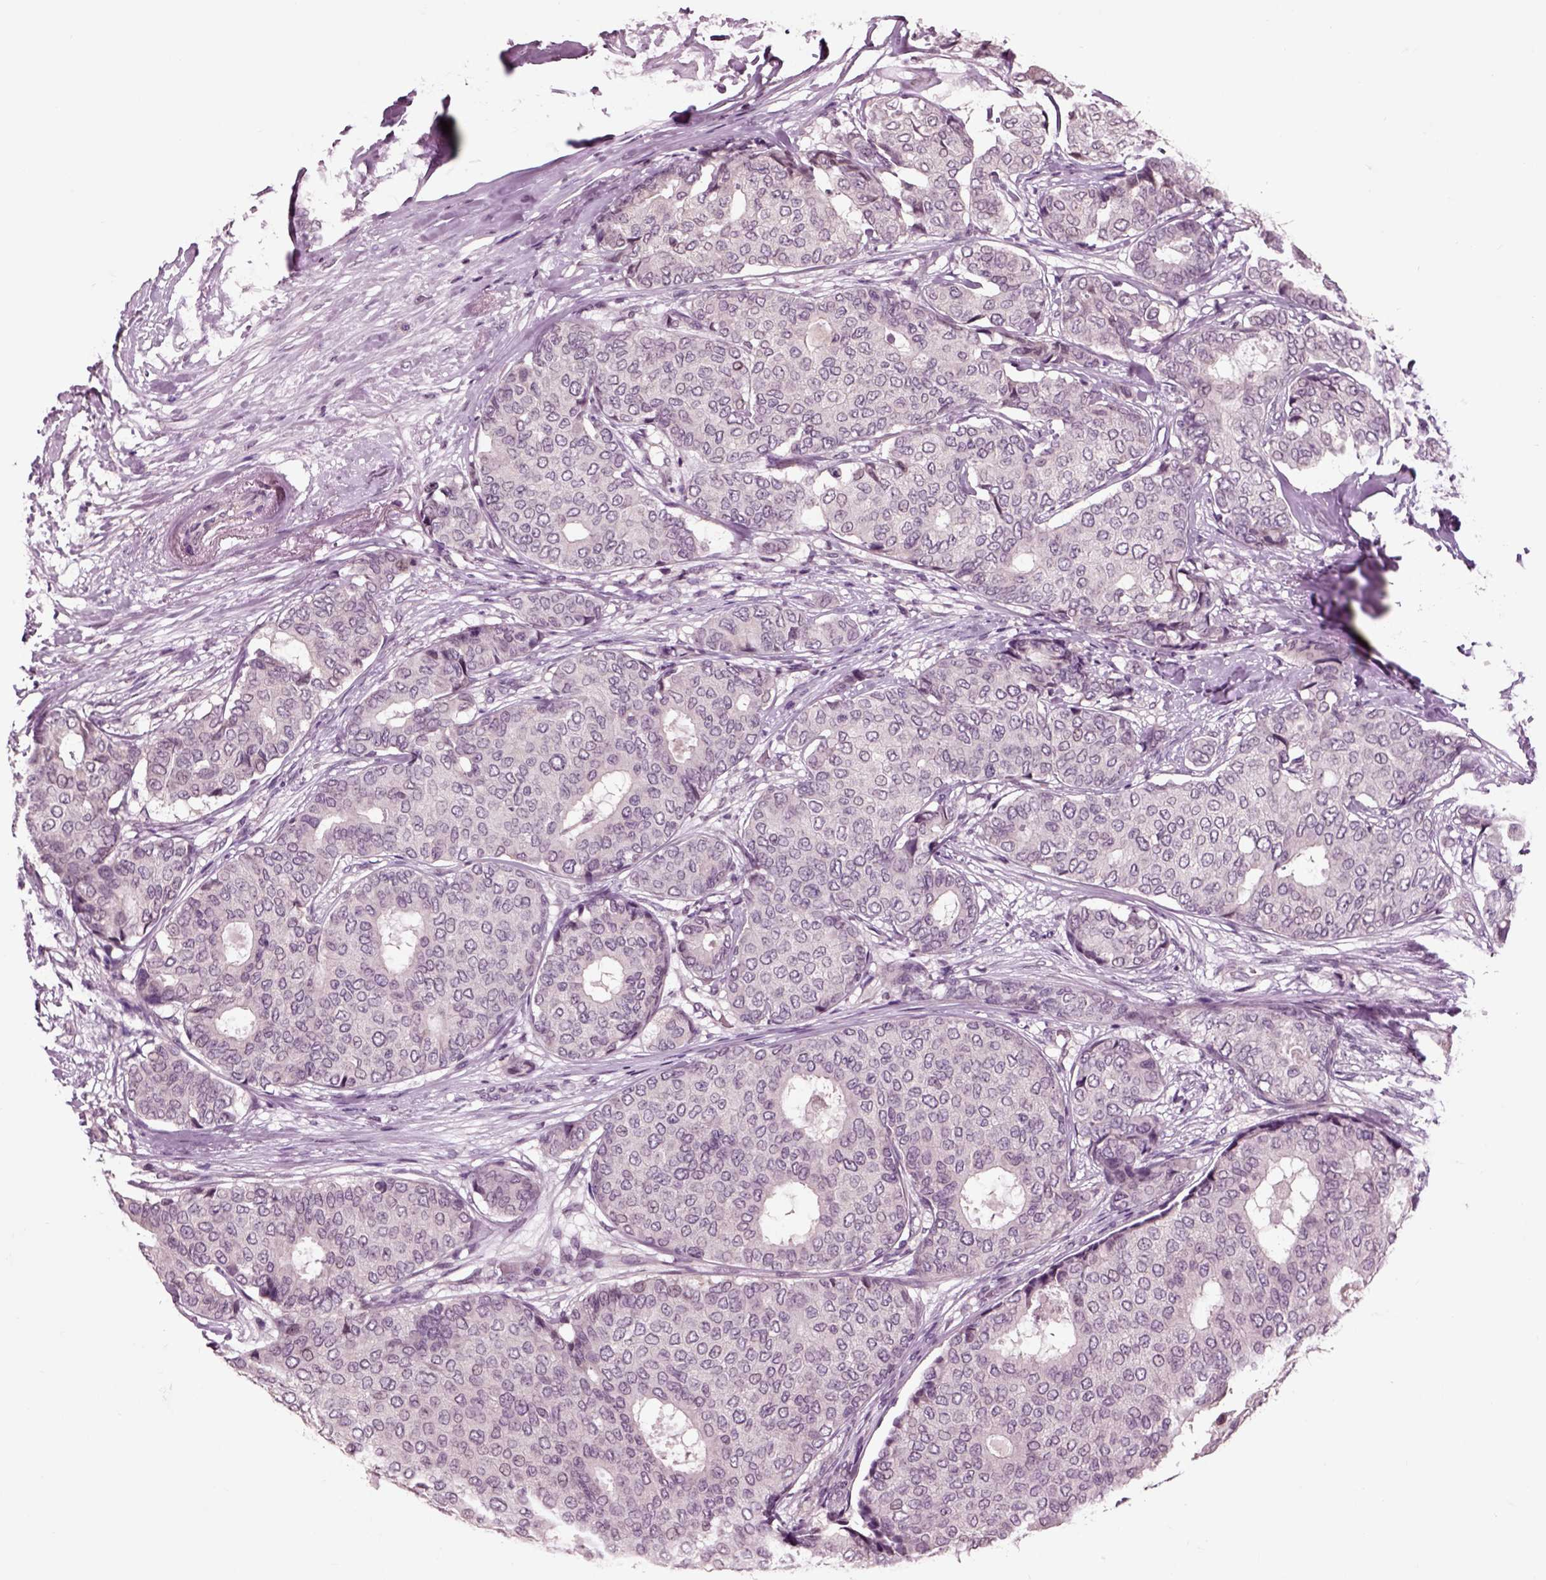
{"staining": {"intensity": "negative", "quantity": "none", "location": "none"}, "tissue": "breast cancer", "cell_type": "Tumor cells", "image_type": "cancer", "snomed": [{"axis": "morphology", "description": "Duct carcinoma"}, {"axis": "topography", "description": "Breast"}], "caption": "The immunohistochemistry (IHC) histopathology image has no significant expression in tumor cells of breast cancer (infiltrating ductal carcinoma) tissue.", "gene": "CHGB", "patient": {"sex": "female", "age": 75}}